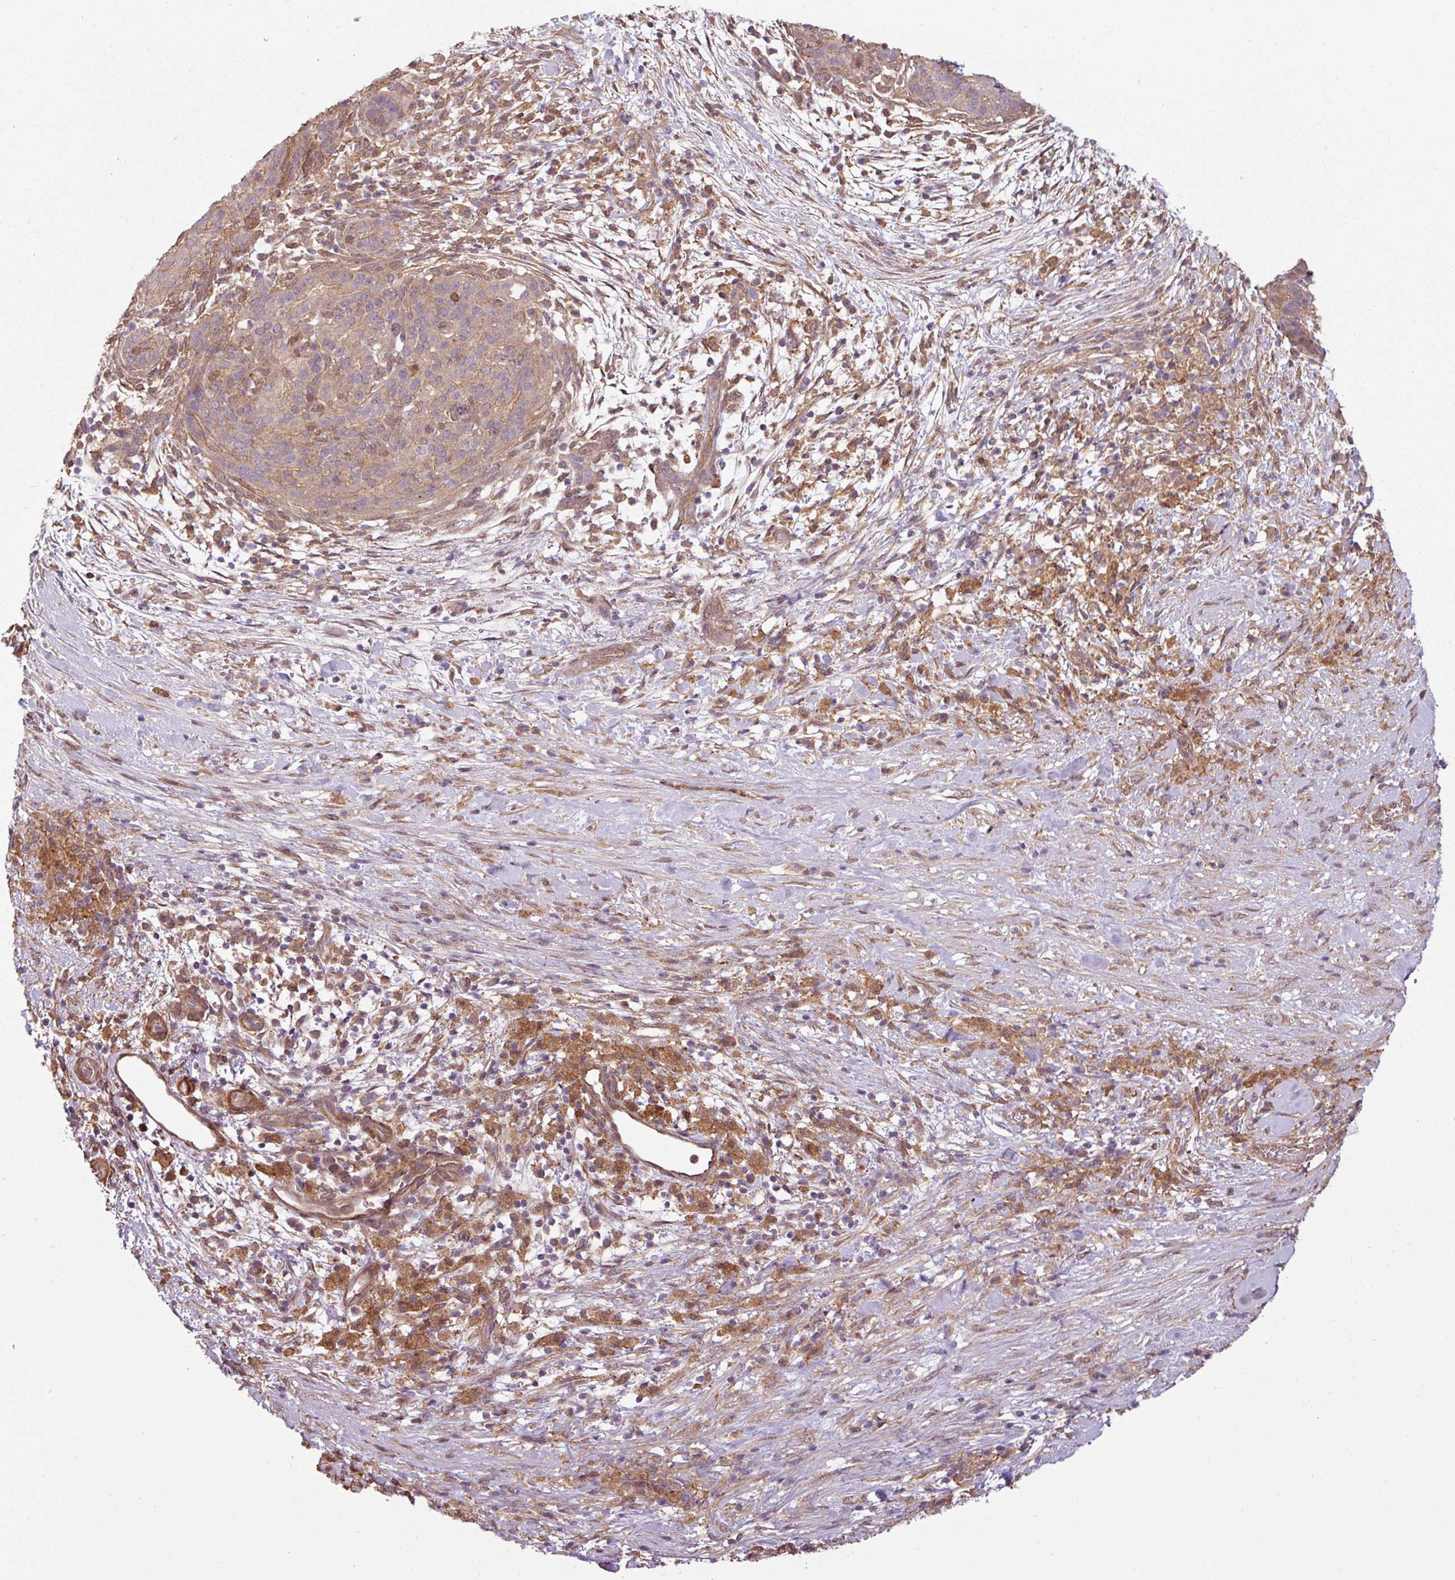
{"staining": {"intensity": "weak", "quantity": ">75%", "location": "cytoplasmic/membranous"}, "tissue": "pancreatic cancer", "cell_type": "Tumor cells", "image_type": "cancer", "snomed": [{"axis": "morphology", "description": "Adenocarcinoma, NOS"}, {"axis": "topography", "description": "Pancreas"}], "caption": "This is a micrograph of immunohistochemistry (IHC) staining of pancreatic cancer, which shows weak expression in the cytoplasmic/membranous of tumor cells.", "gene": "SH3BGRL", "patient": {"sex": "male", "age": 44}}